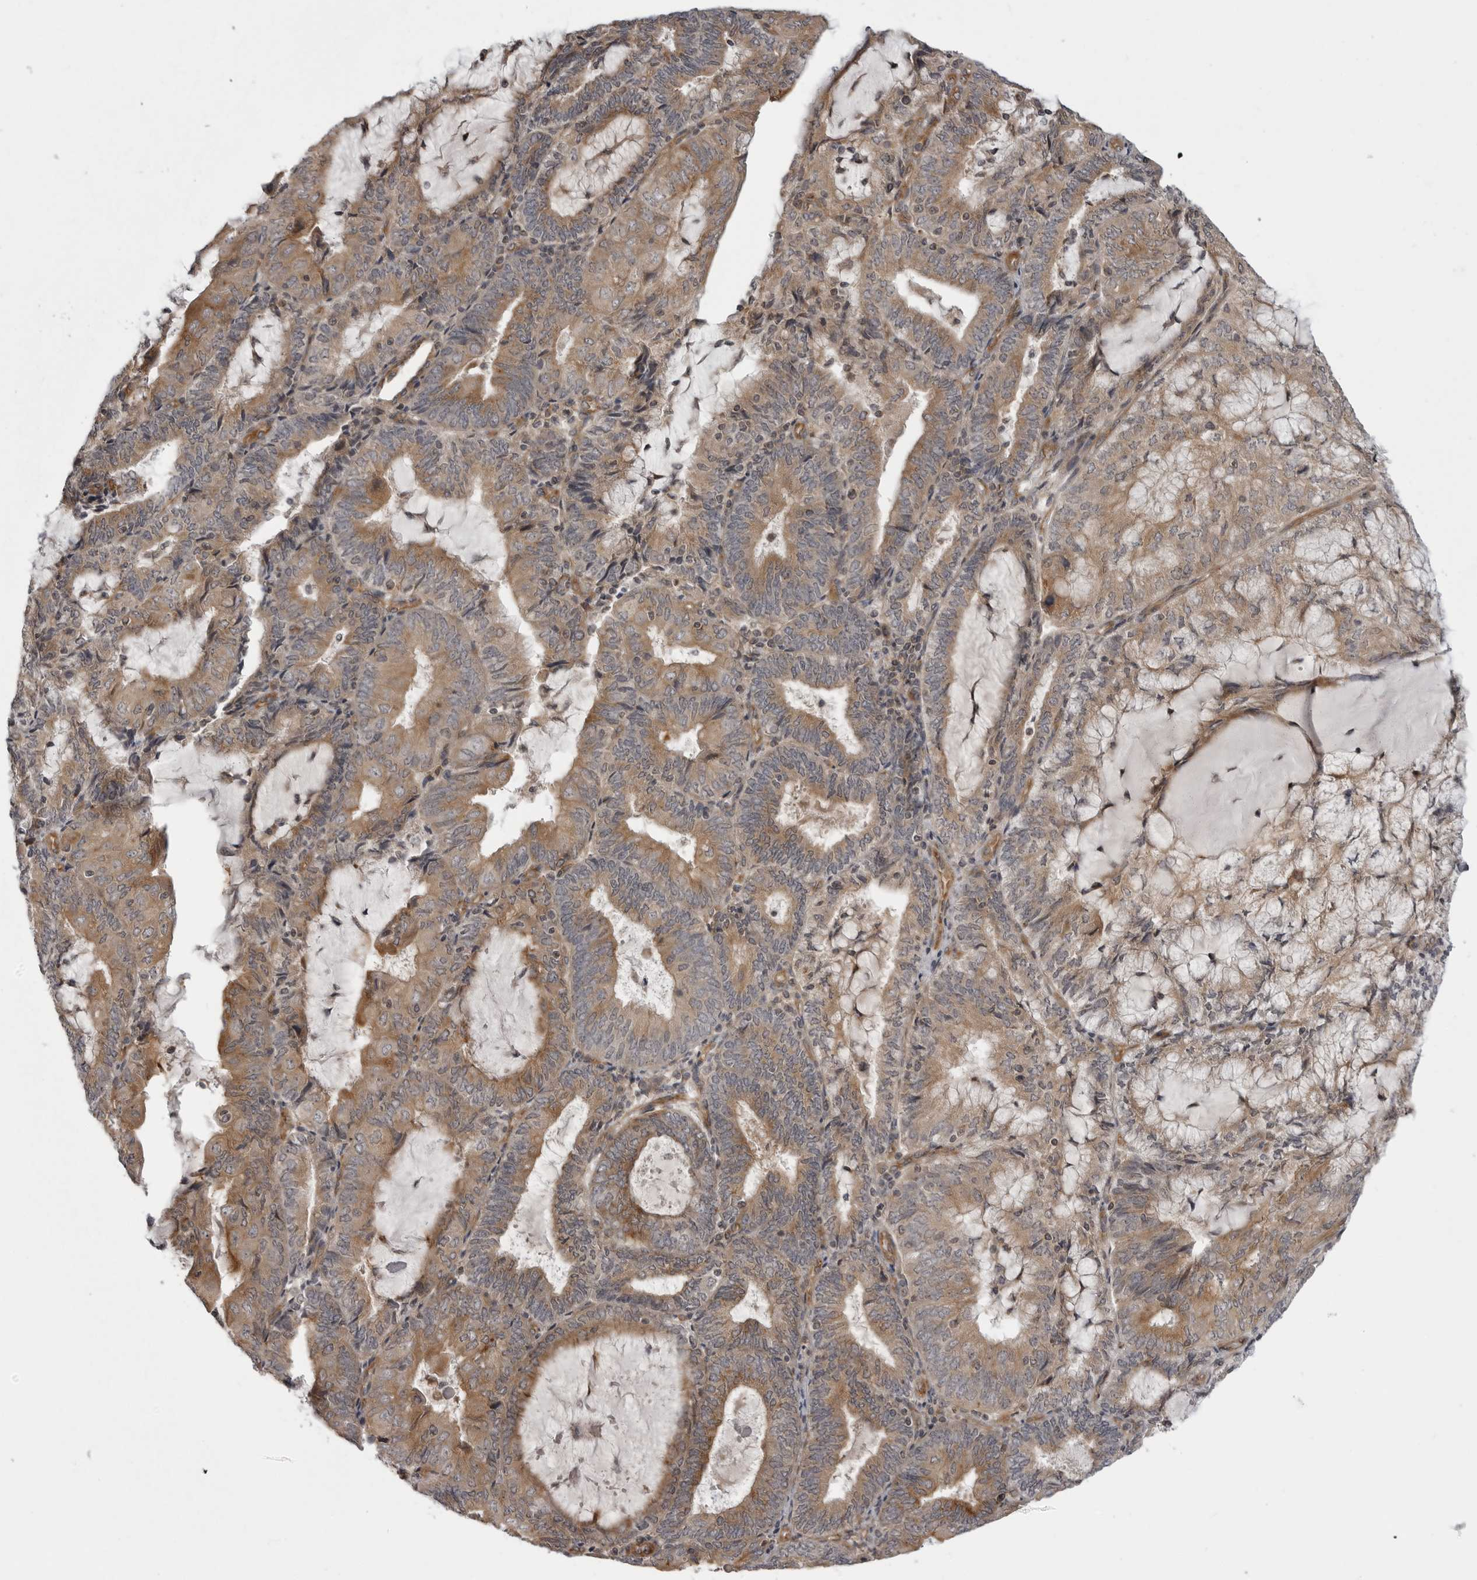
{"staining": {"intensity": "moderate", "quantity": ">75%", "location": "cytoplasmic/membranous"}, "tissue": "endometrial cancer", "cell_type": "Tumor cells", "image_type": "cancer", "snomed": [{"axis": "morphology", "description": "Adenocarcinoma, NOS"}, {"axis": "topography", "description": "Endometrium"}], "caption": "Immunohistochemical staining of human endometrial adenocarcinoma demonstrates moderate cytoplasmic/membranous protein expression in approximately >75% of tumor cells.", "gene": "LRRC45", "patient": {"sex": "female", "age": 81}}